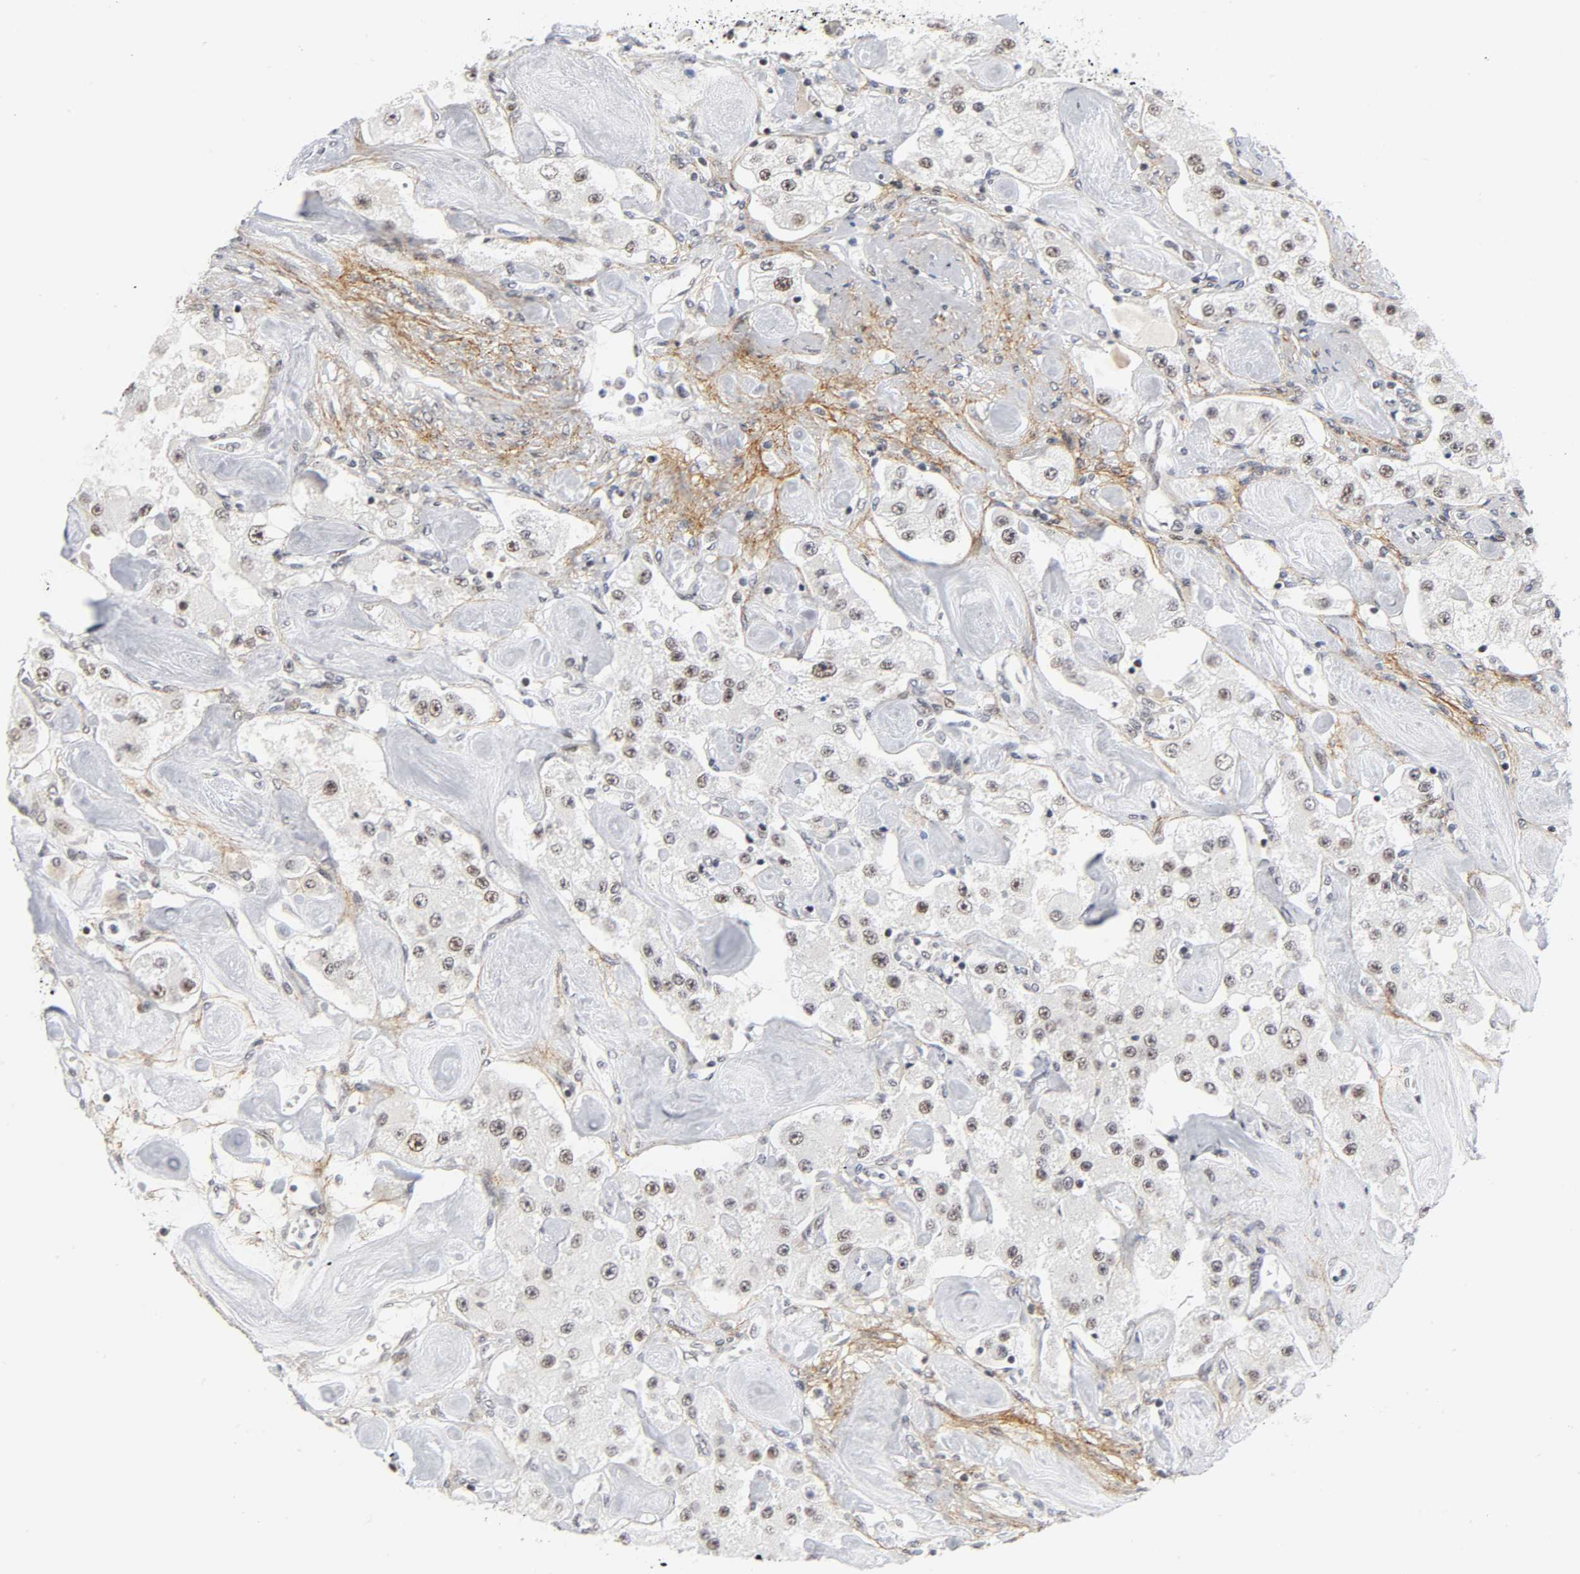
{"staining": {"intensity": "weak", "quantity": ">75%", "location": "nuclear"}, "tissue": "carcinoid", "cell_type": "Tumor cells", "image_type": "cancer", "snomed": [{"axis": "morphology", "description": "Carcinoid, malignant, NOS"}, {"axis": "topography", "description": "Pancreas"}], "caption": "Human carcinoid stained with a brown dye exhibits weak nuclear positive staining in about >75% of tumor cells.", "gene": "DIDO1", "patient": {"sex": "male", "age": 41}}